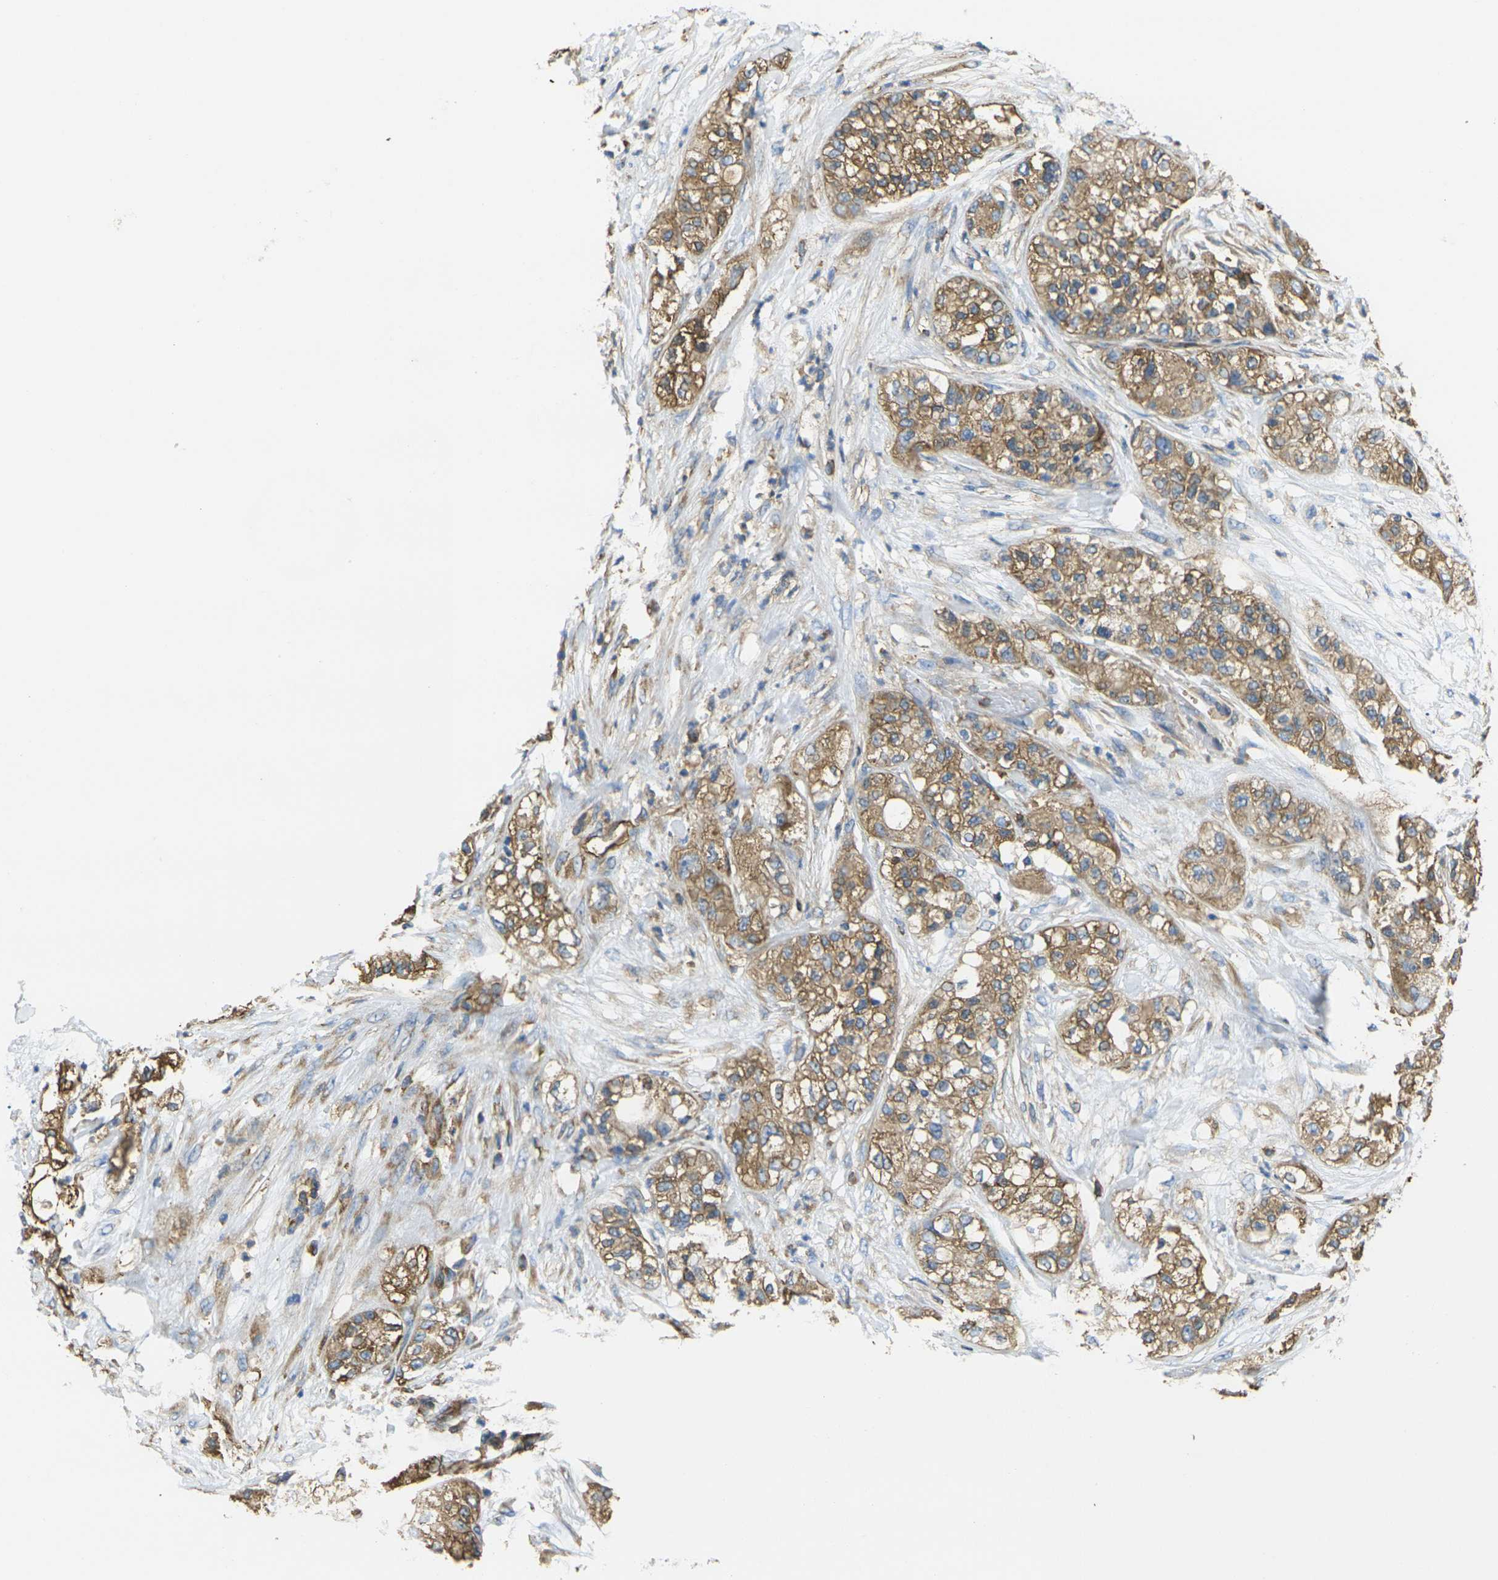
{"staining": {"intensity": "moderate", "quantity": ">75%", "location": "cytoplasmic/membranous"}, "tissue": "pancreatic cancer", "cell_type": "Tumor cells", "image_type": "cancer", "snomed": [{"axis": "morphology", "description": "Adenocarcinoma, NOS"}, {"axis": "topography", "description": "Pancreas"}], "caption": "Immunohistochemical staining of pancreatic cancer displays moderate cytoplasmic/membranous protein positivity in approximately >75% of tumor cells.", "gene": "FAM110D", "patient": {"sex": "female", "age": 78}}